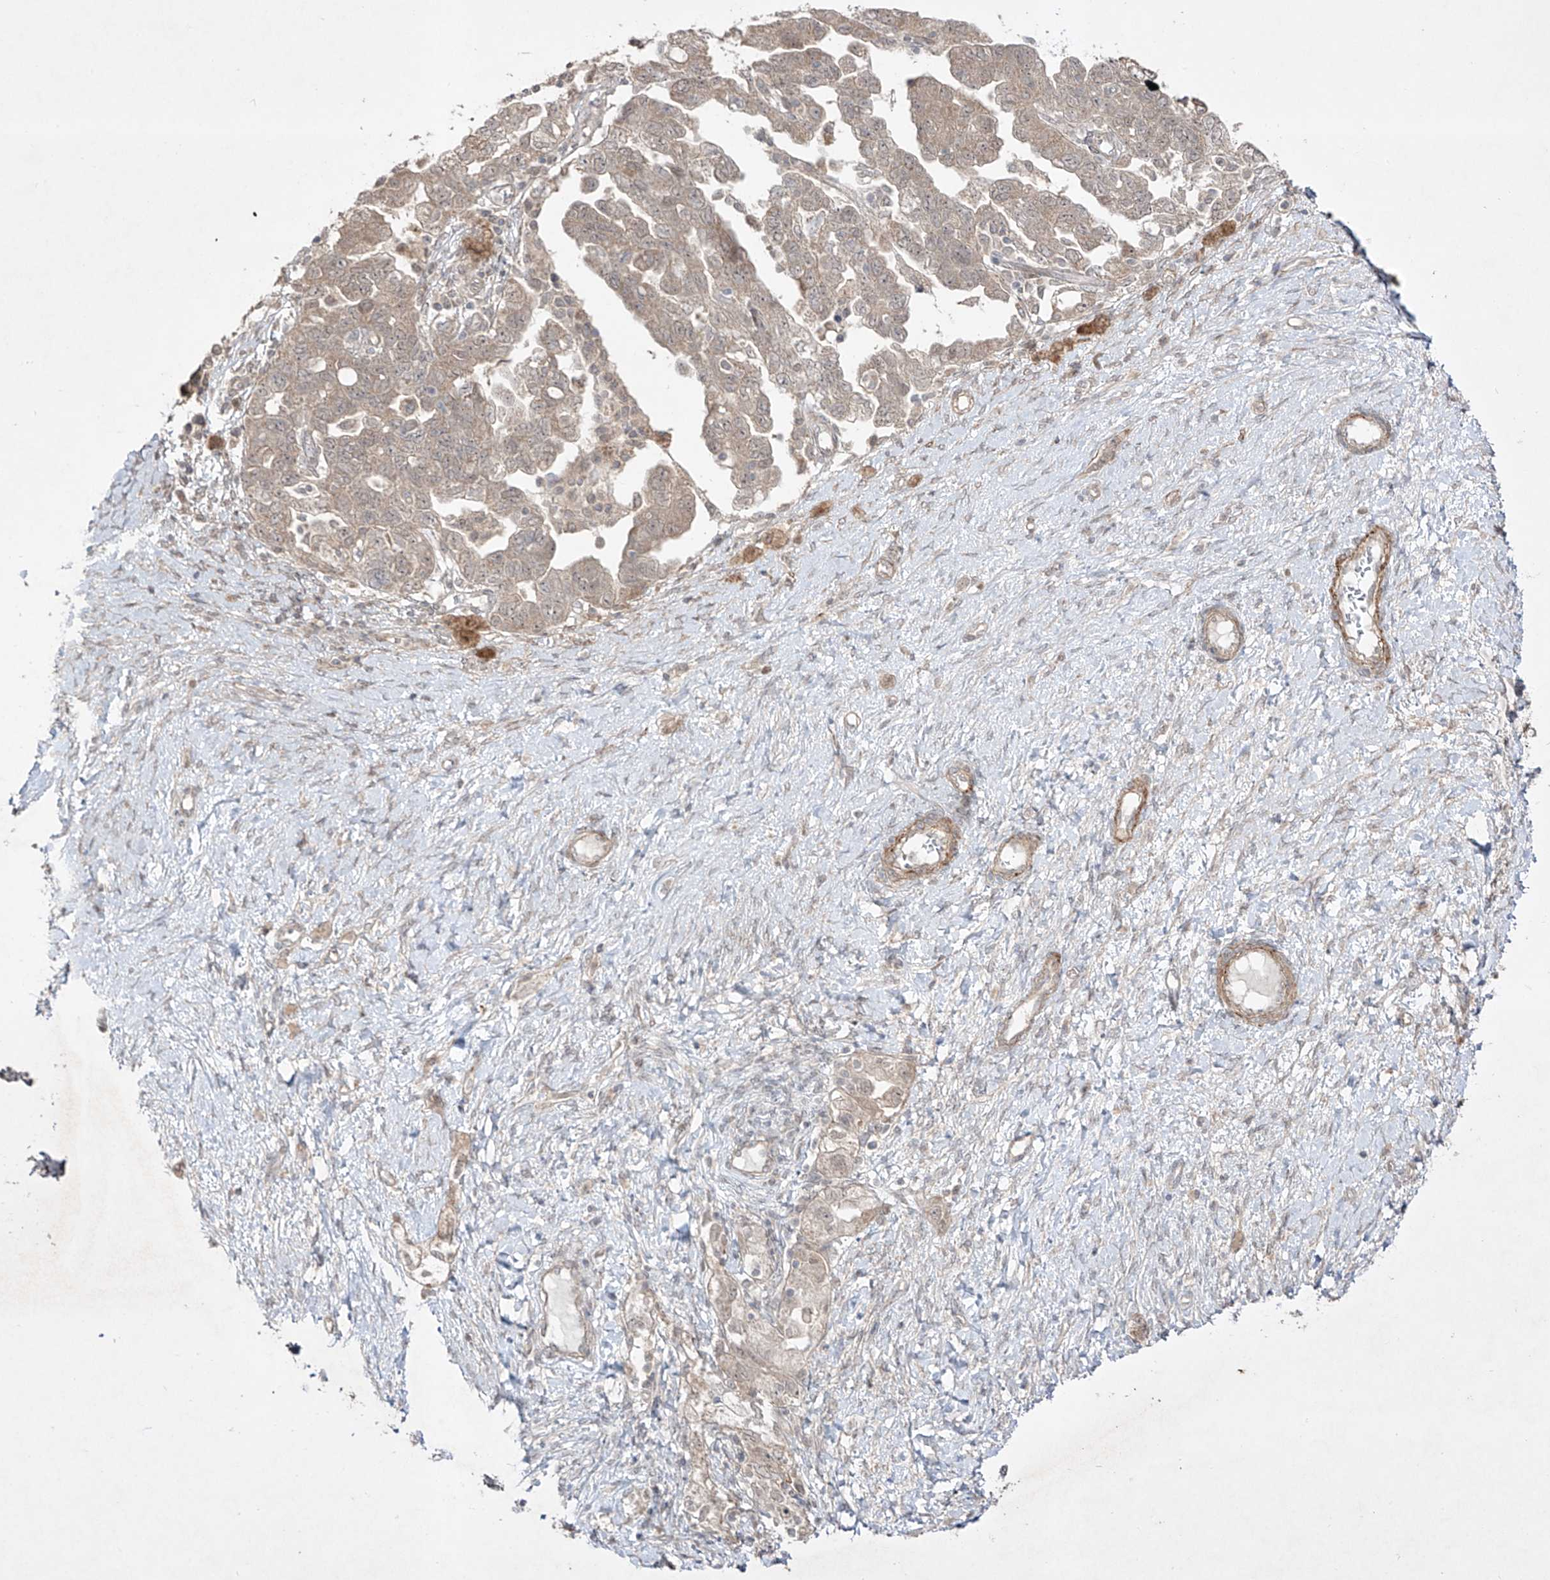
{"staining": {"intensity": "weak", "quantity": "<25%", "location": "cytoplasmic/membranous"}, "tissue": "ovarian cancer", "cell_type": "Tumor cells", "image_type": "cancer", "snomed": [{"axis": "morphology", "description": "Carcinoma, NOS"}, {"axis": "morphology", "description": "Cystadenocarcinoma, serous, NOS"}, {"axis": "topography", "description": "Ovary"}], "caption": "Tumor cells are negative for protein expression in human ovarian cancer.", "gene": "KDM1B", "patient": {"sex": "female", "age": 69}}